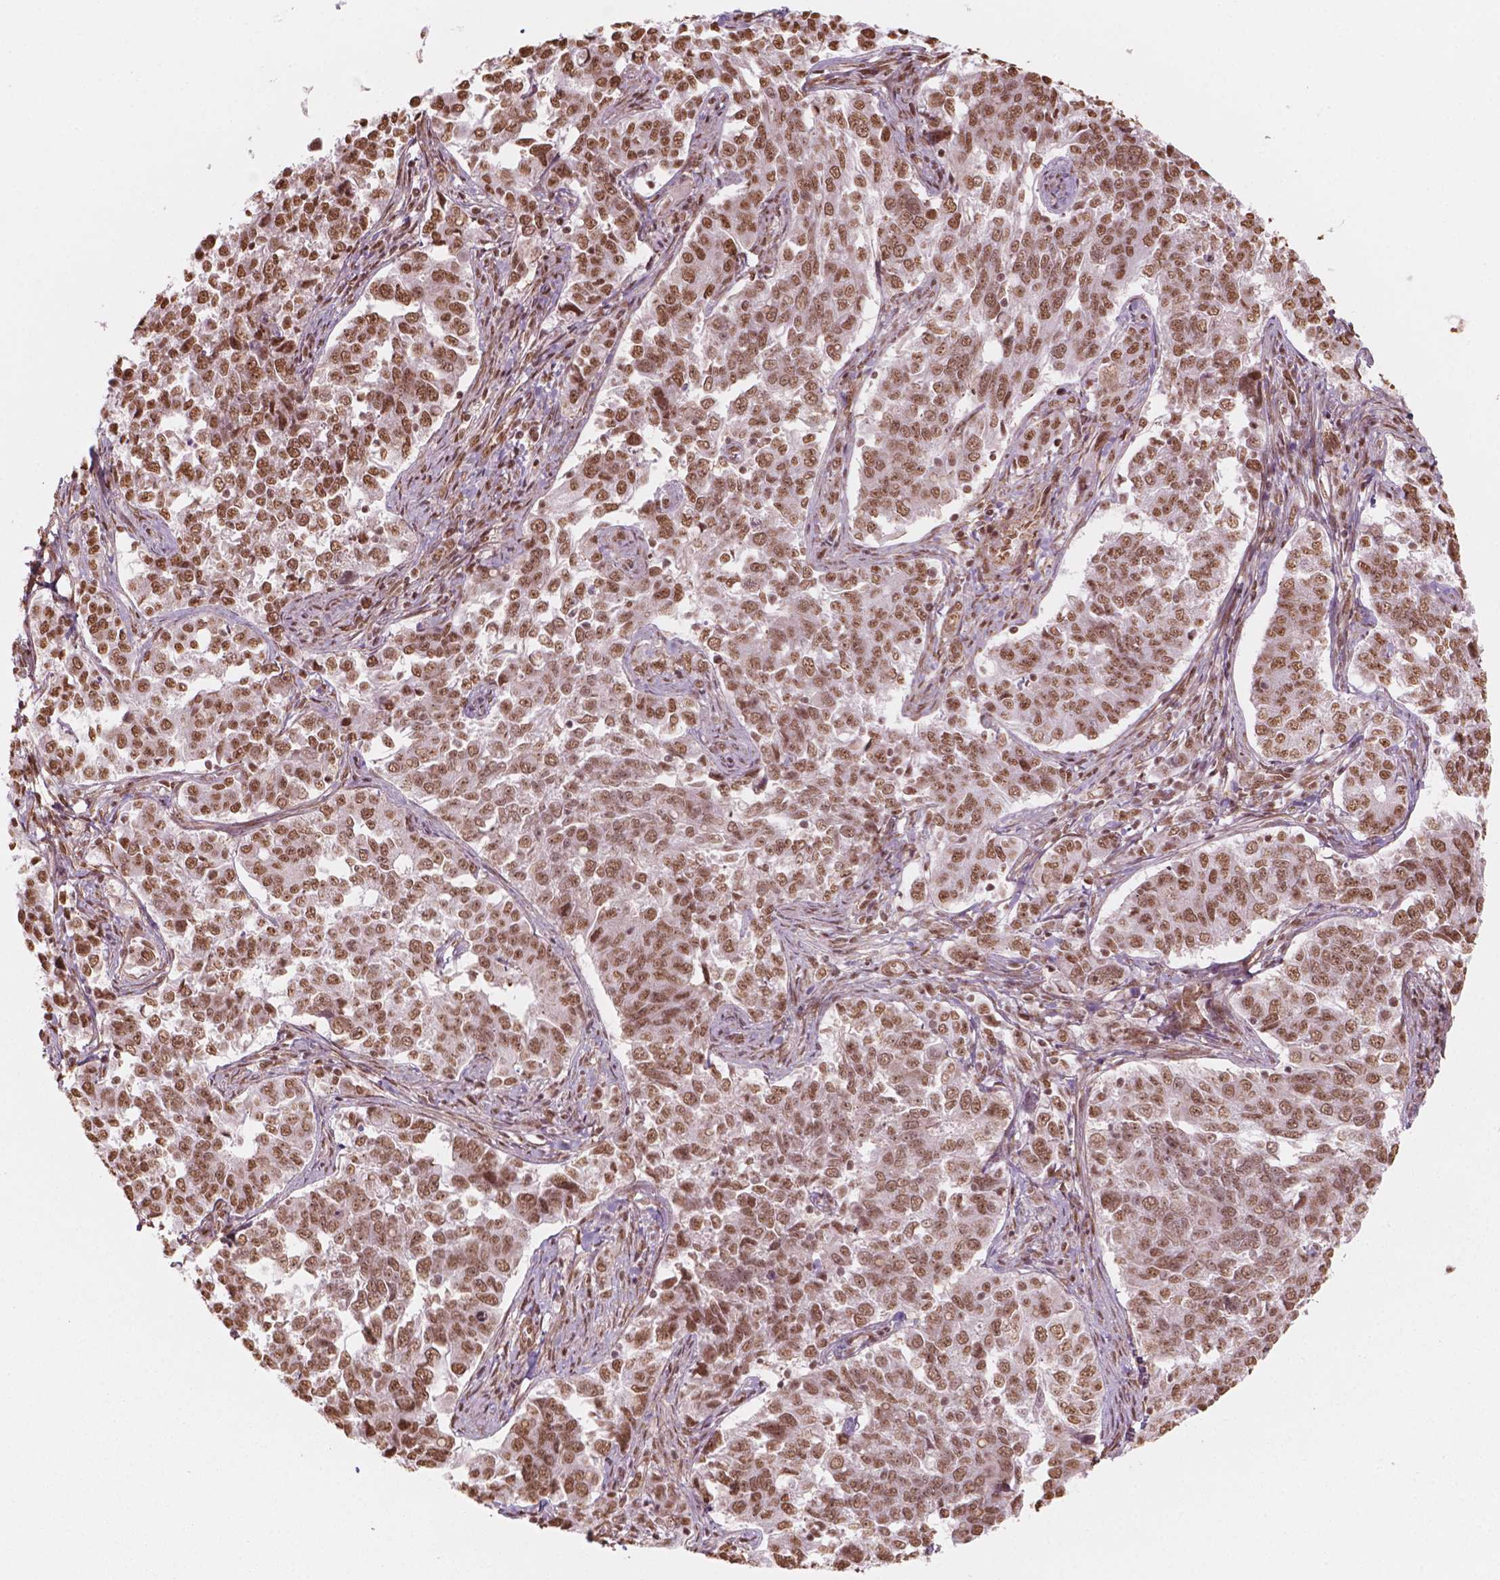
{"staining": {"intensity": "moderate", "quantity": ">75%", "location": "nuclear"}, "tissue": "endometrial cancer", "cell_type": "Tumor cells", "image_type": "cancer", "snomed": [{"axis": "morphology", "description": "Adenocarcinoma, NOS"}, {"axis": "topography", "description": "Endometrium"}], "caption": "A brown stain shows moderate nuclear positivity of a protein in human endometrial cancer (adenocarcinoma) tumor cells.", "gene": "GTF3C5", "patient": {"sex": "female", "age": 43}}